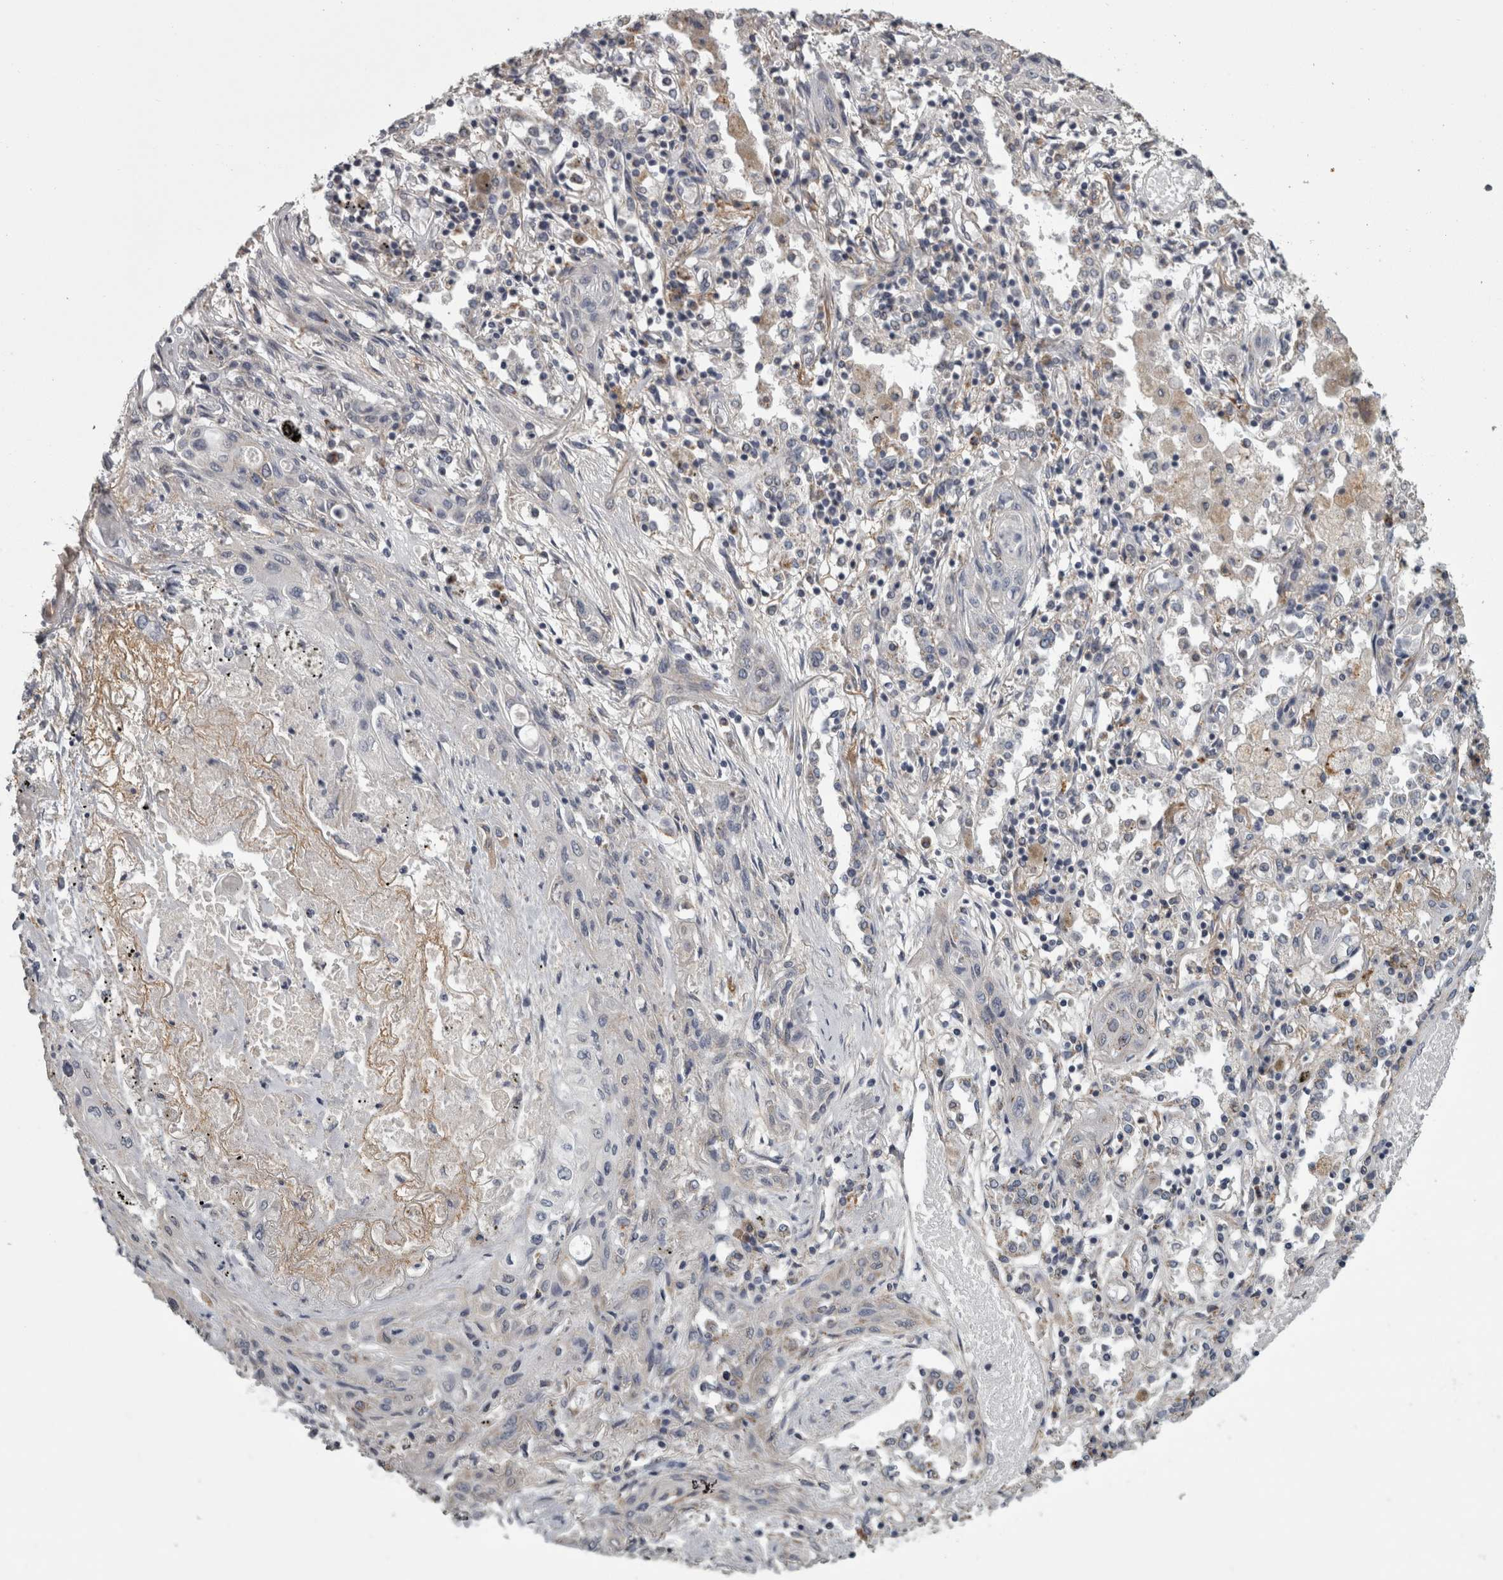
{"staining": {"intensity": "negative", "quantity": "none", "location": "none"}, "tissue": "lung cancer", "cell_type": "Tumor cells", "image_type": "cancer", "snomed": [{"axis": "morphology", "description": "Squamous cell carcinoma, NOS"}, {"axis": "topography", "description": "Lung"}], "caption": "The image exhibits no staining of tumor cells in squamous cell carcinoma (lung).", "gene": "FRK", "patient": {"sex": "female", "age": 47}}